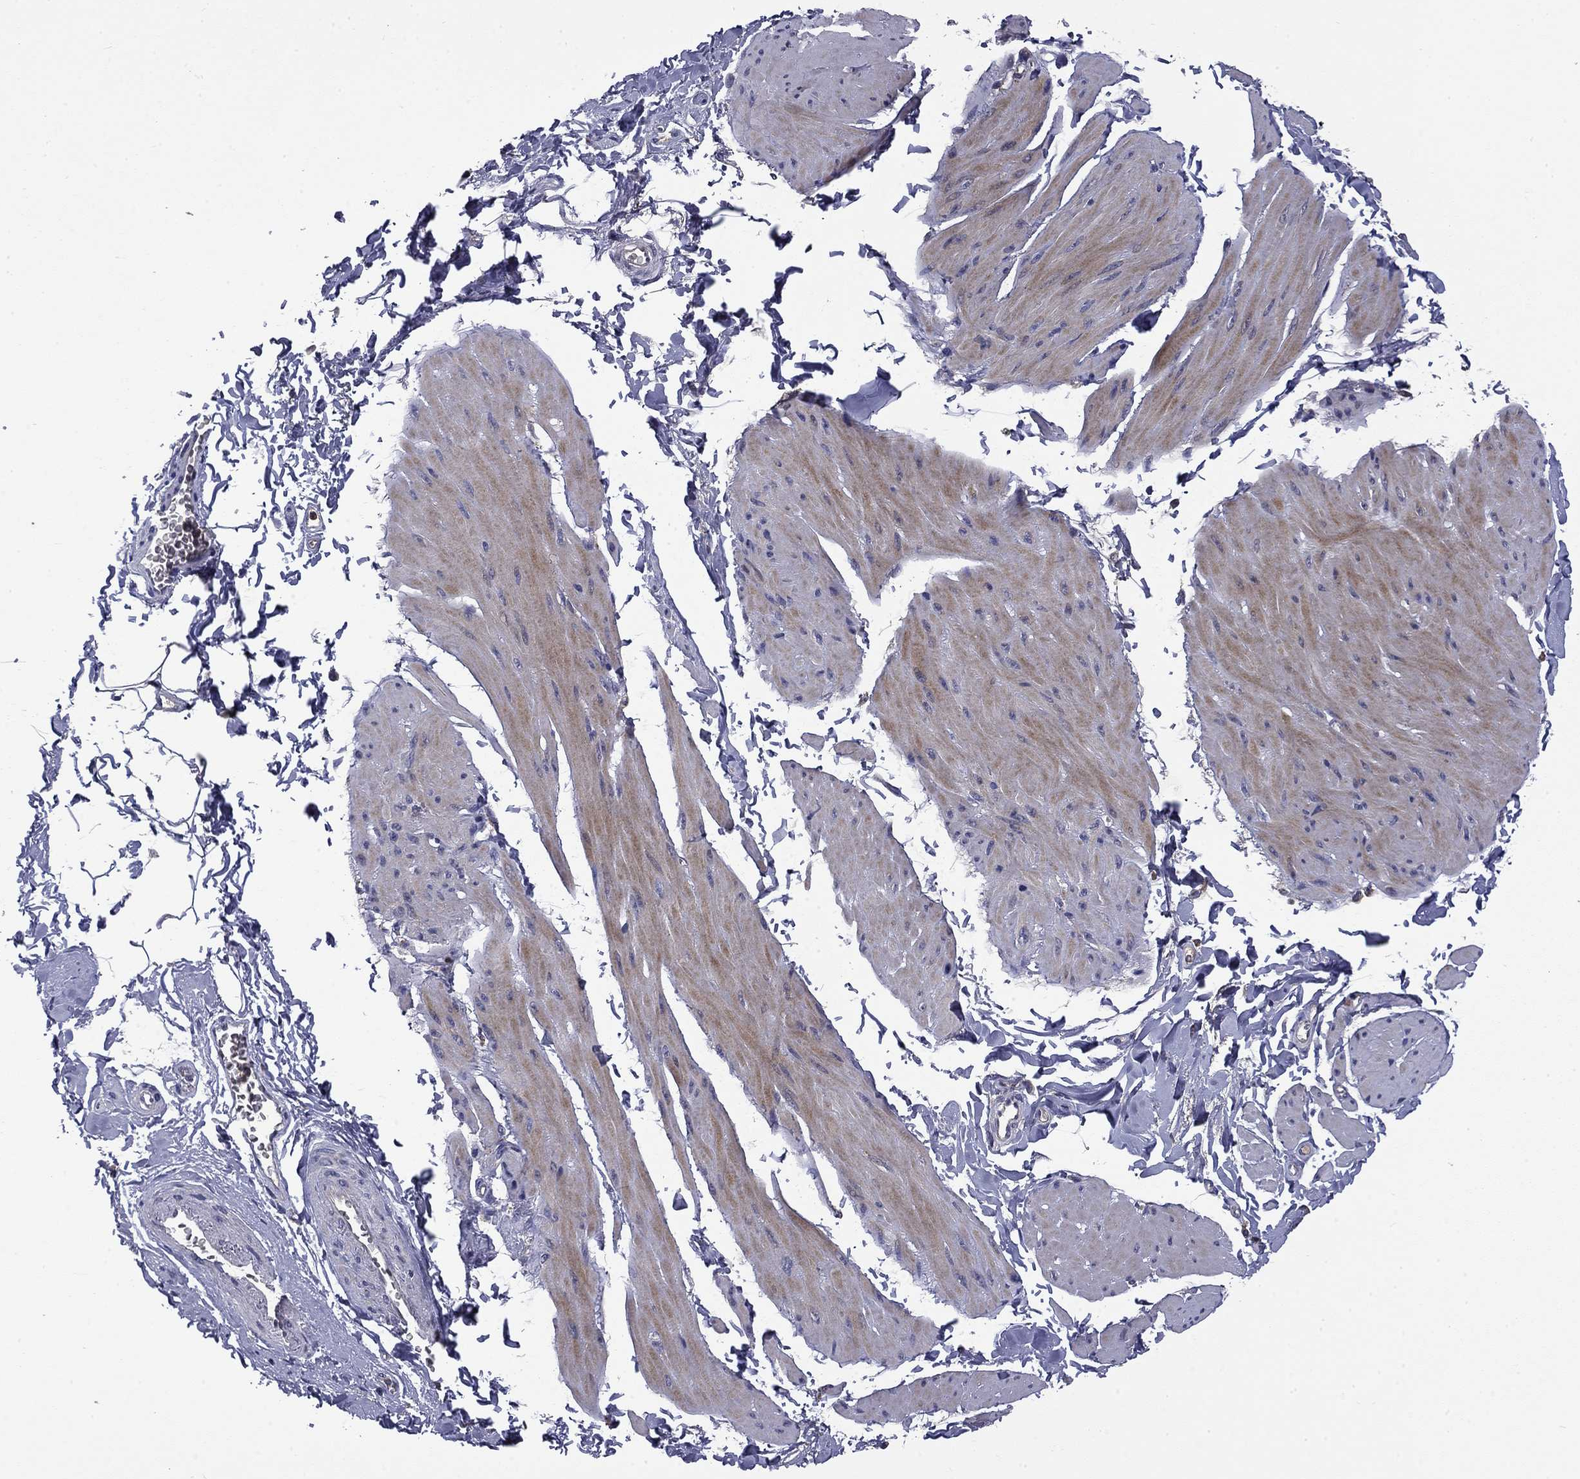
{"staining": {"intensity": "weak", "quantity": "25%-75%", "location": "cytoplasmic/membranous"}, "tissue": "smooth muscle", "cell_type": "Smooth muscle cells", "image_type": "normal", "snomed": [{"axis": "morphology", "description": "Normal tissue, NOS"}, {"axis": "topography", "description": "Adipose tissue"}, {"axis": "topography", "description": "Smooth muscle"}, {"axis": "topography", "description": "Peripheral nerve tissue"}], "caption": "Smooth muscle cells display low levels of weak cytoplasmic/membranous positivity in about 25%-75% of cells in normal human smooth muscle.", "gene": "CEACAM7", "patient": {"sex": "male", "age": 83}}